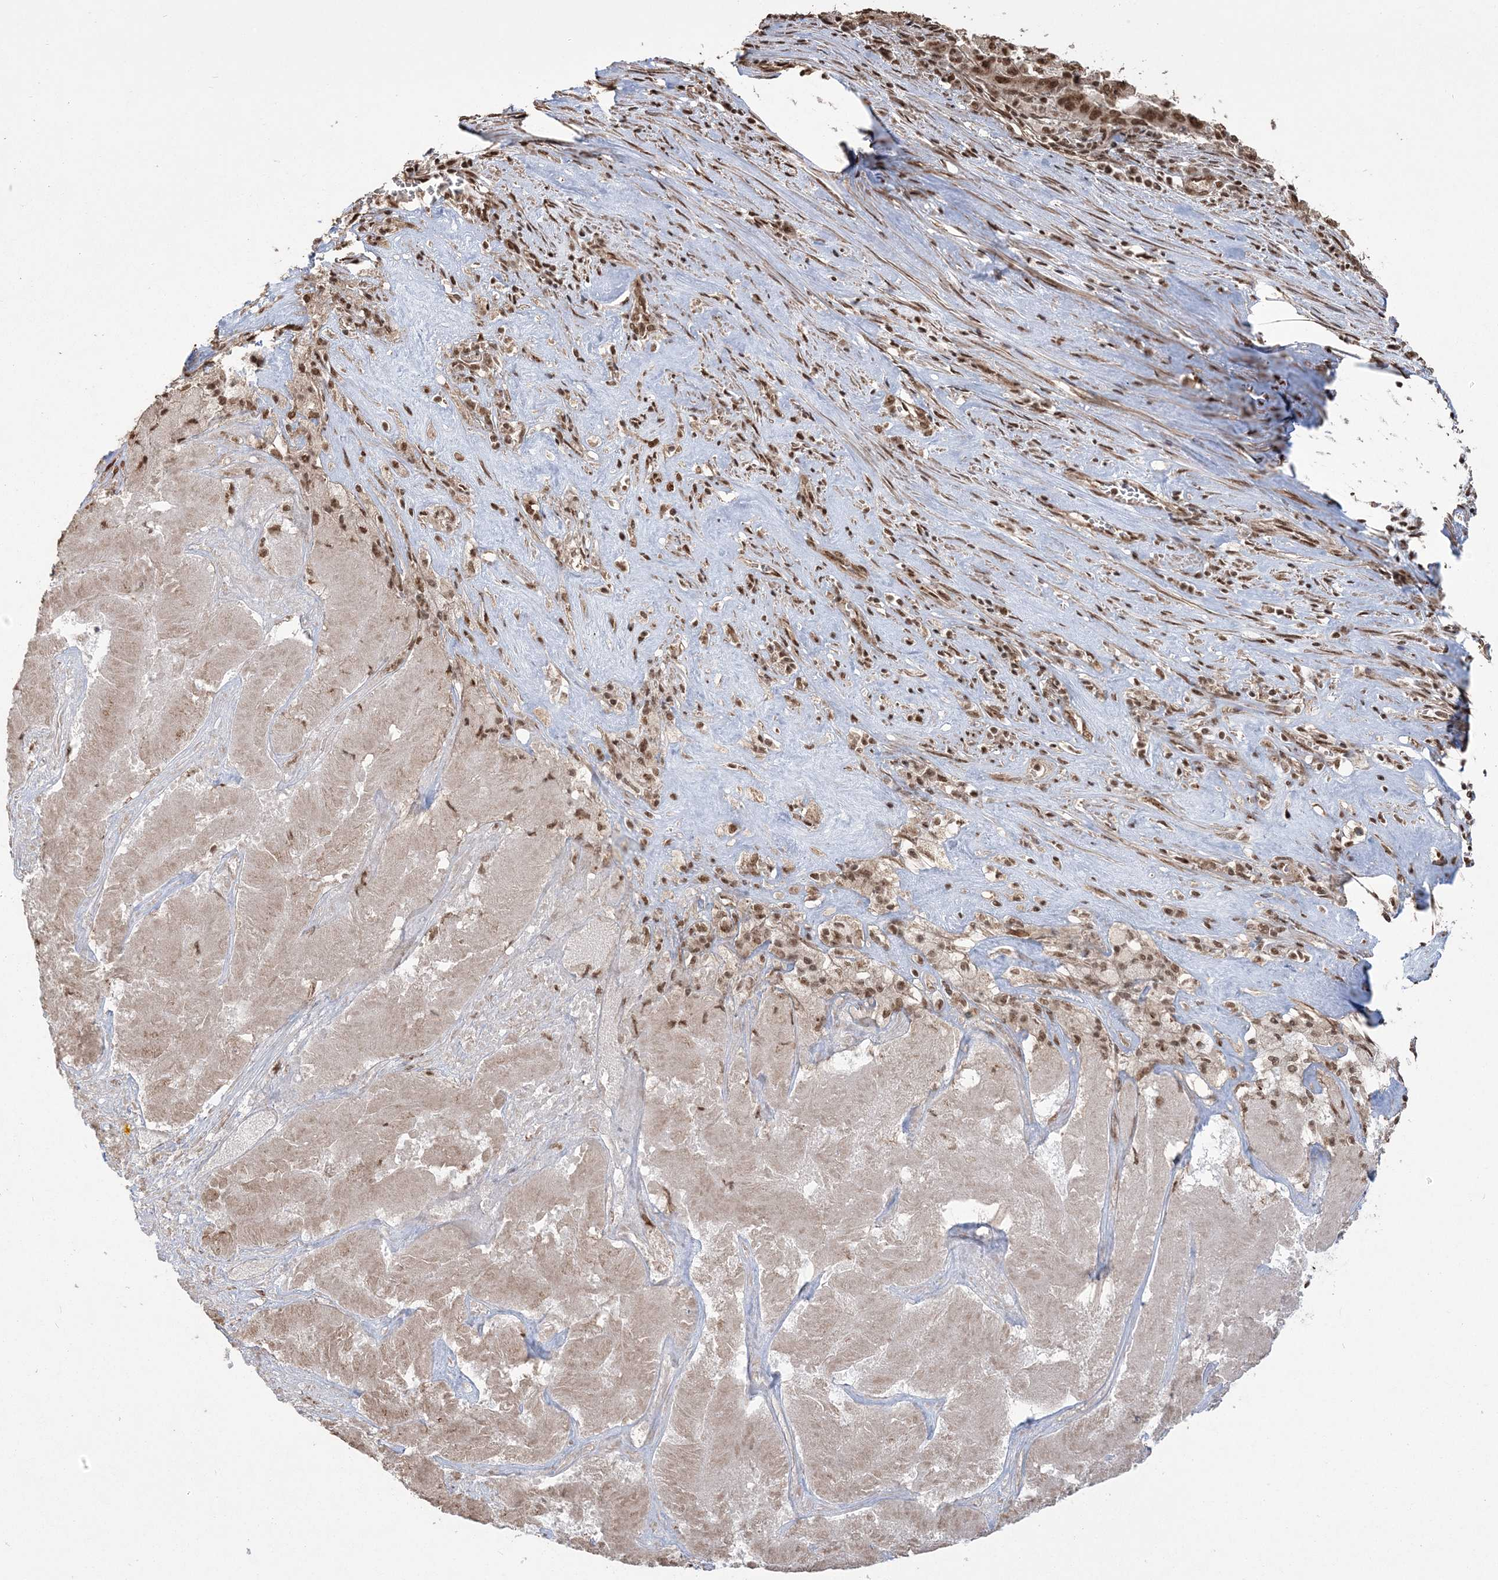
{"staining": {"intensity": "moderate", "quantity": ">75%", "location": "nuclear"}, "tissue": "pancreatic cancer", "cell_type": "Tumor cells", "image_type": "cancer", "snomed": [{"axis": "morphology", "description": "Adenocarcinoma, NOS"}, {"axis": "topography", "description": "Pancreas"}], "caption": "This is an image of immunohistochemistry (IHC) staining of pancreatic cancer, which shows moderate expression in the nuclear of tumor cells.", "gene": "ZNF839", "patient": {"sex": "male", "age": 63}}